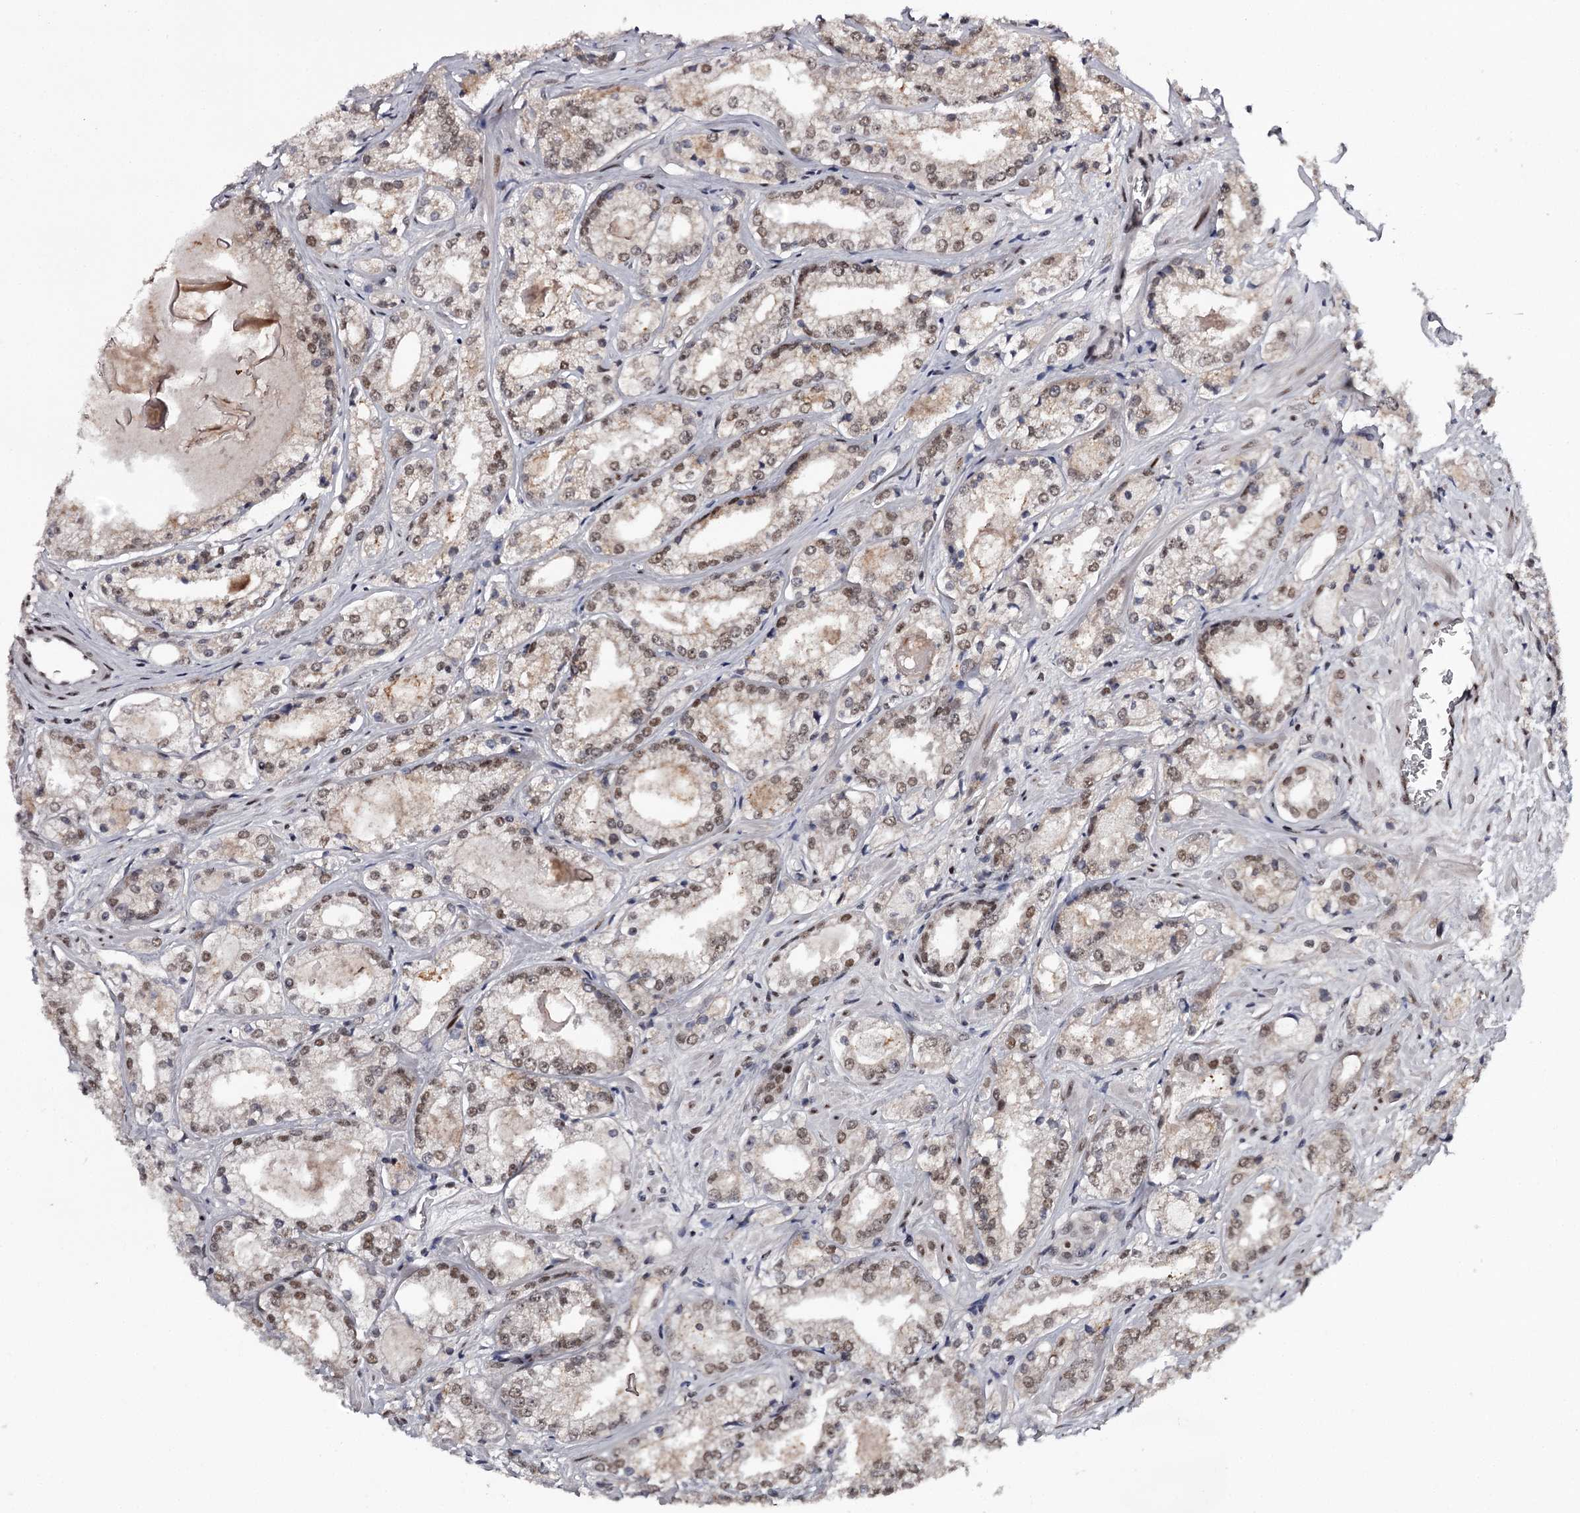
{"staining": {"intensity": "weak", "quantity": ">75%", "location": "nuclear"}, "tissue": "prostate cancer", "cell_type": "Tumor cells", "image_type": "cancer", "snomed": [{"axis": "morphology", "description": "Adenocarcinoma, Low grade"}, {"axis": "topography", "description": "Prostate"}], "caption": "Brown immunohistochemical staining in human prostate cancer exhibits weak nuclear expression in about >75% of tumor cells.", "gene": "TTC33", "patient": {"sex": "male", "age": 47}}